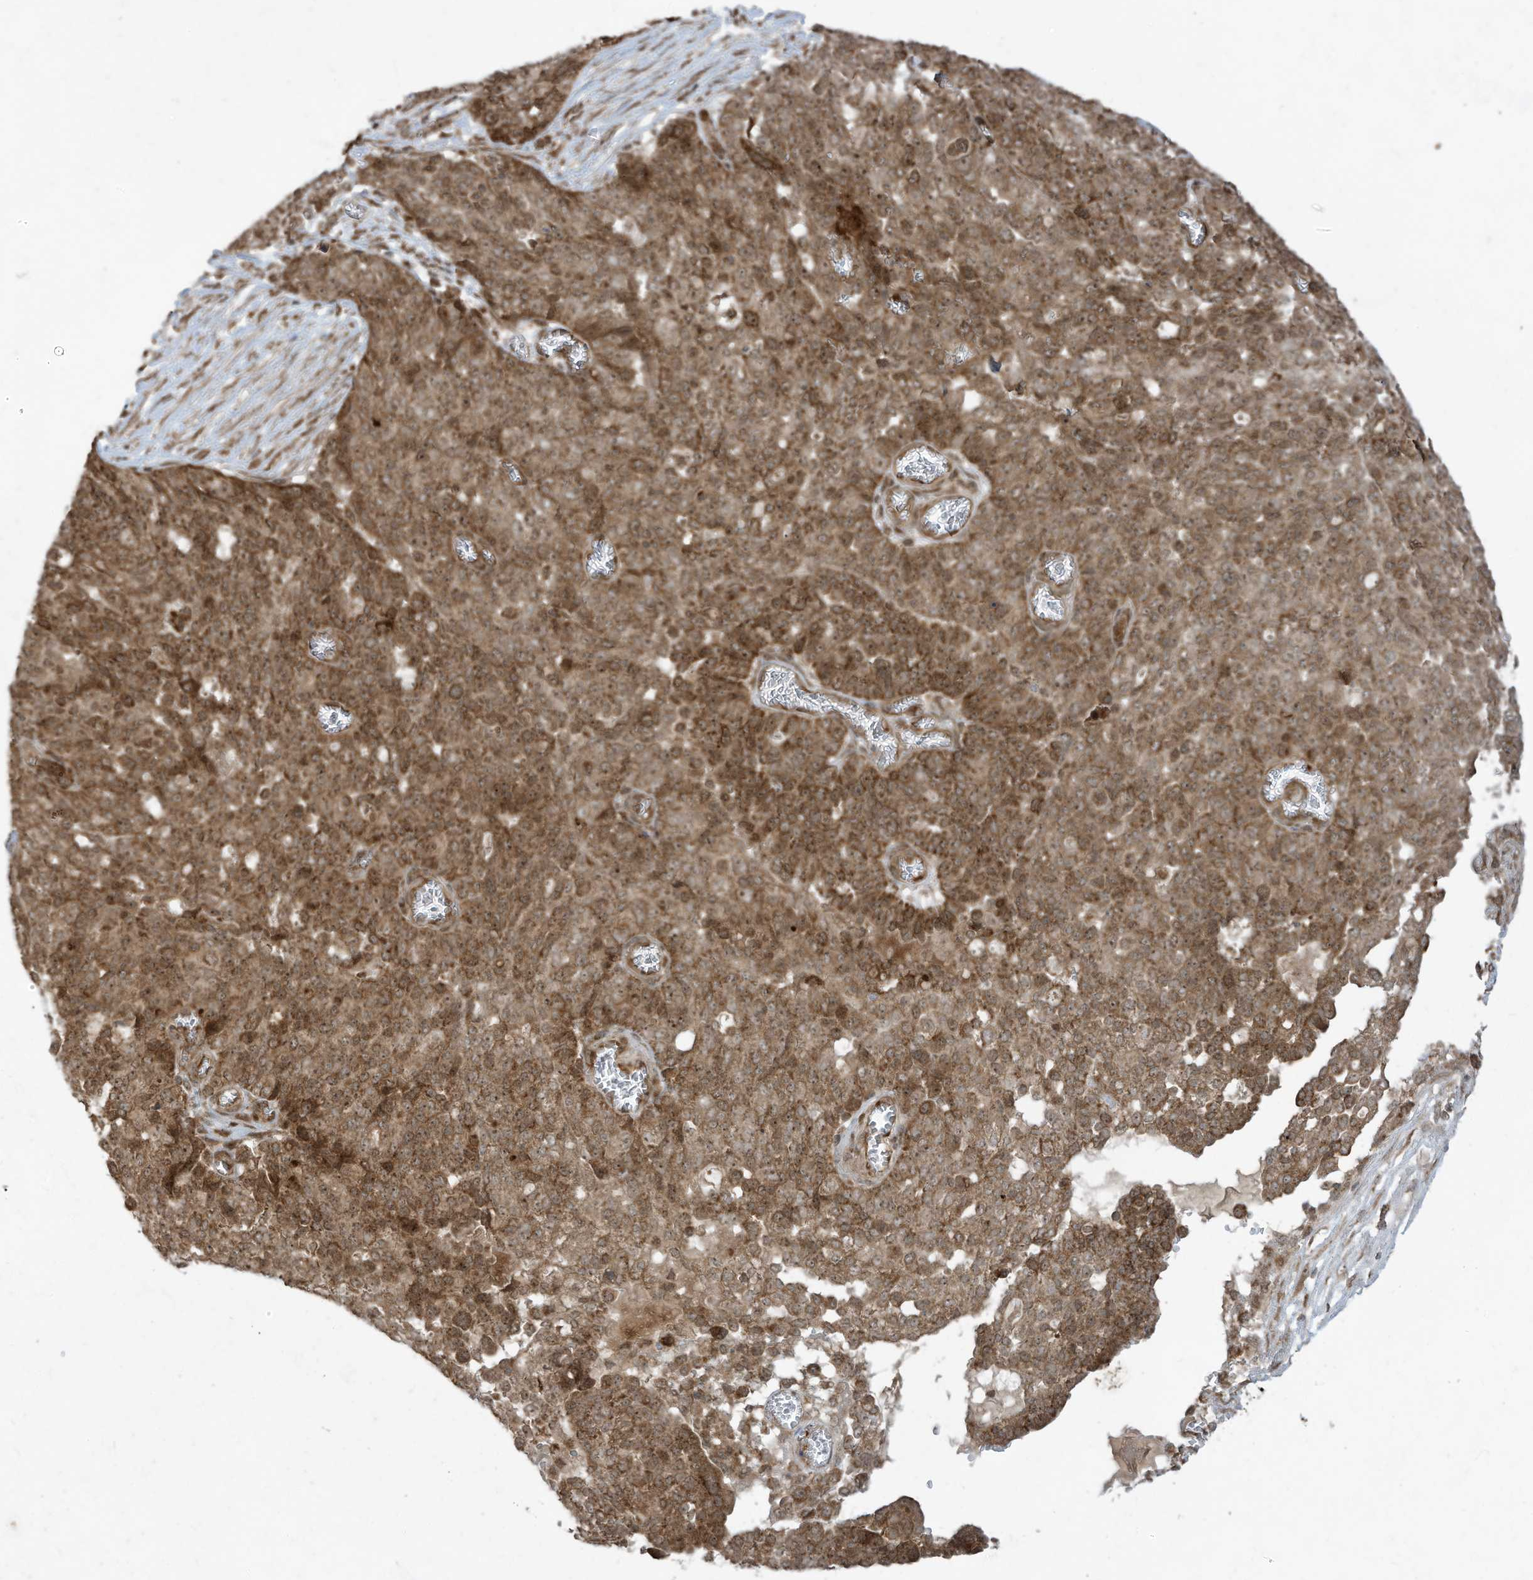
{"staining": {"intensity": "moderate", "quantity": ">75%", "location": "cytoplasmic/membranous"}, "tissue": "ovarian cancer", "cell_type": "Tumor cells", "image_type": "cancer", "snomed": [{"axis": "morphology", "description": "Cystadenocarcinoma, serous, NOS"}, {"axis": "topography", "description": "Soft tissue"}, {"axis": "topography", "description": "Ovary"}], "caption": "Brown immunohistochemical staining in human ovarian cancer (serous cystadenocarcinoma) reveals moderate cytoplasmic/membranous expression in approximately >75% of tumor cells. (IHC, brightfield microscopy, high magnification).", "gene": "TRIM67", "patient": {"sex": "female", "age": 57}}